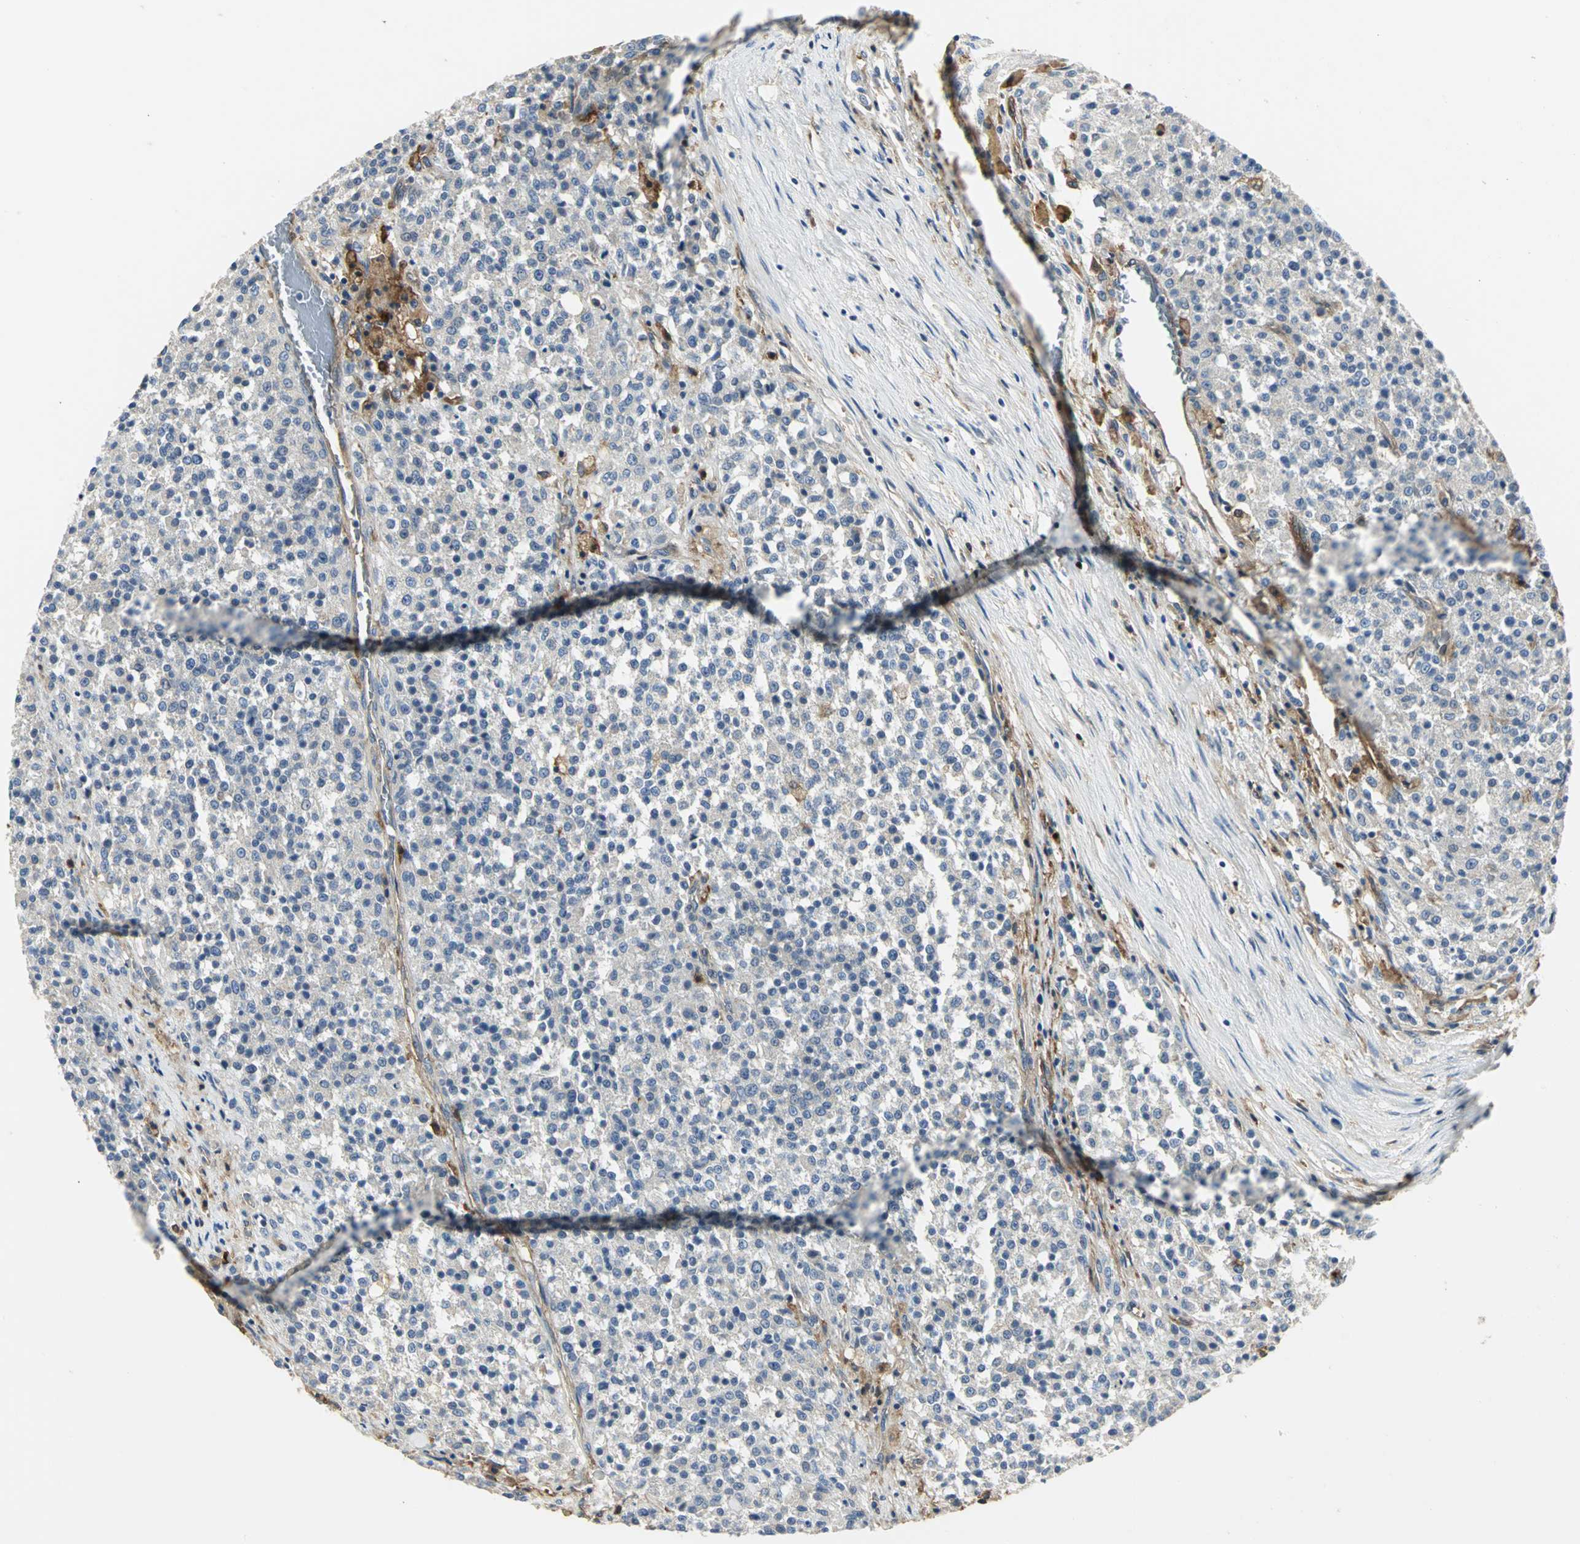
{"staining": {"intensity": "negative", "quantity": "none", "location": "none"}, "tissue": "testis cancer", "cell_type": "Tumor cells", "image_type": "cancer", "snomed": [{"axis": "morphology", "description": "Seminoma, NOS"}, {"axis": "topography", "description": "Testis"}], "caption": "A histopathology image of human testis seminoma is negative for staining in tumor cells.", "gene": "CHRNB1", "patient": {"sex": "male", "age": 59}}